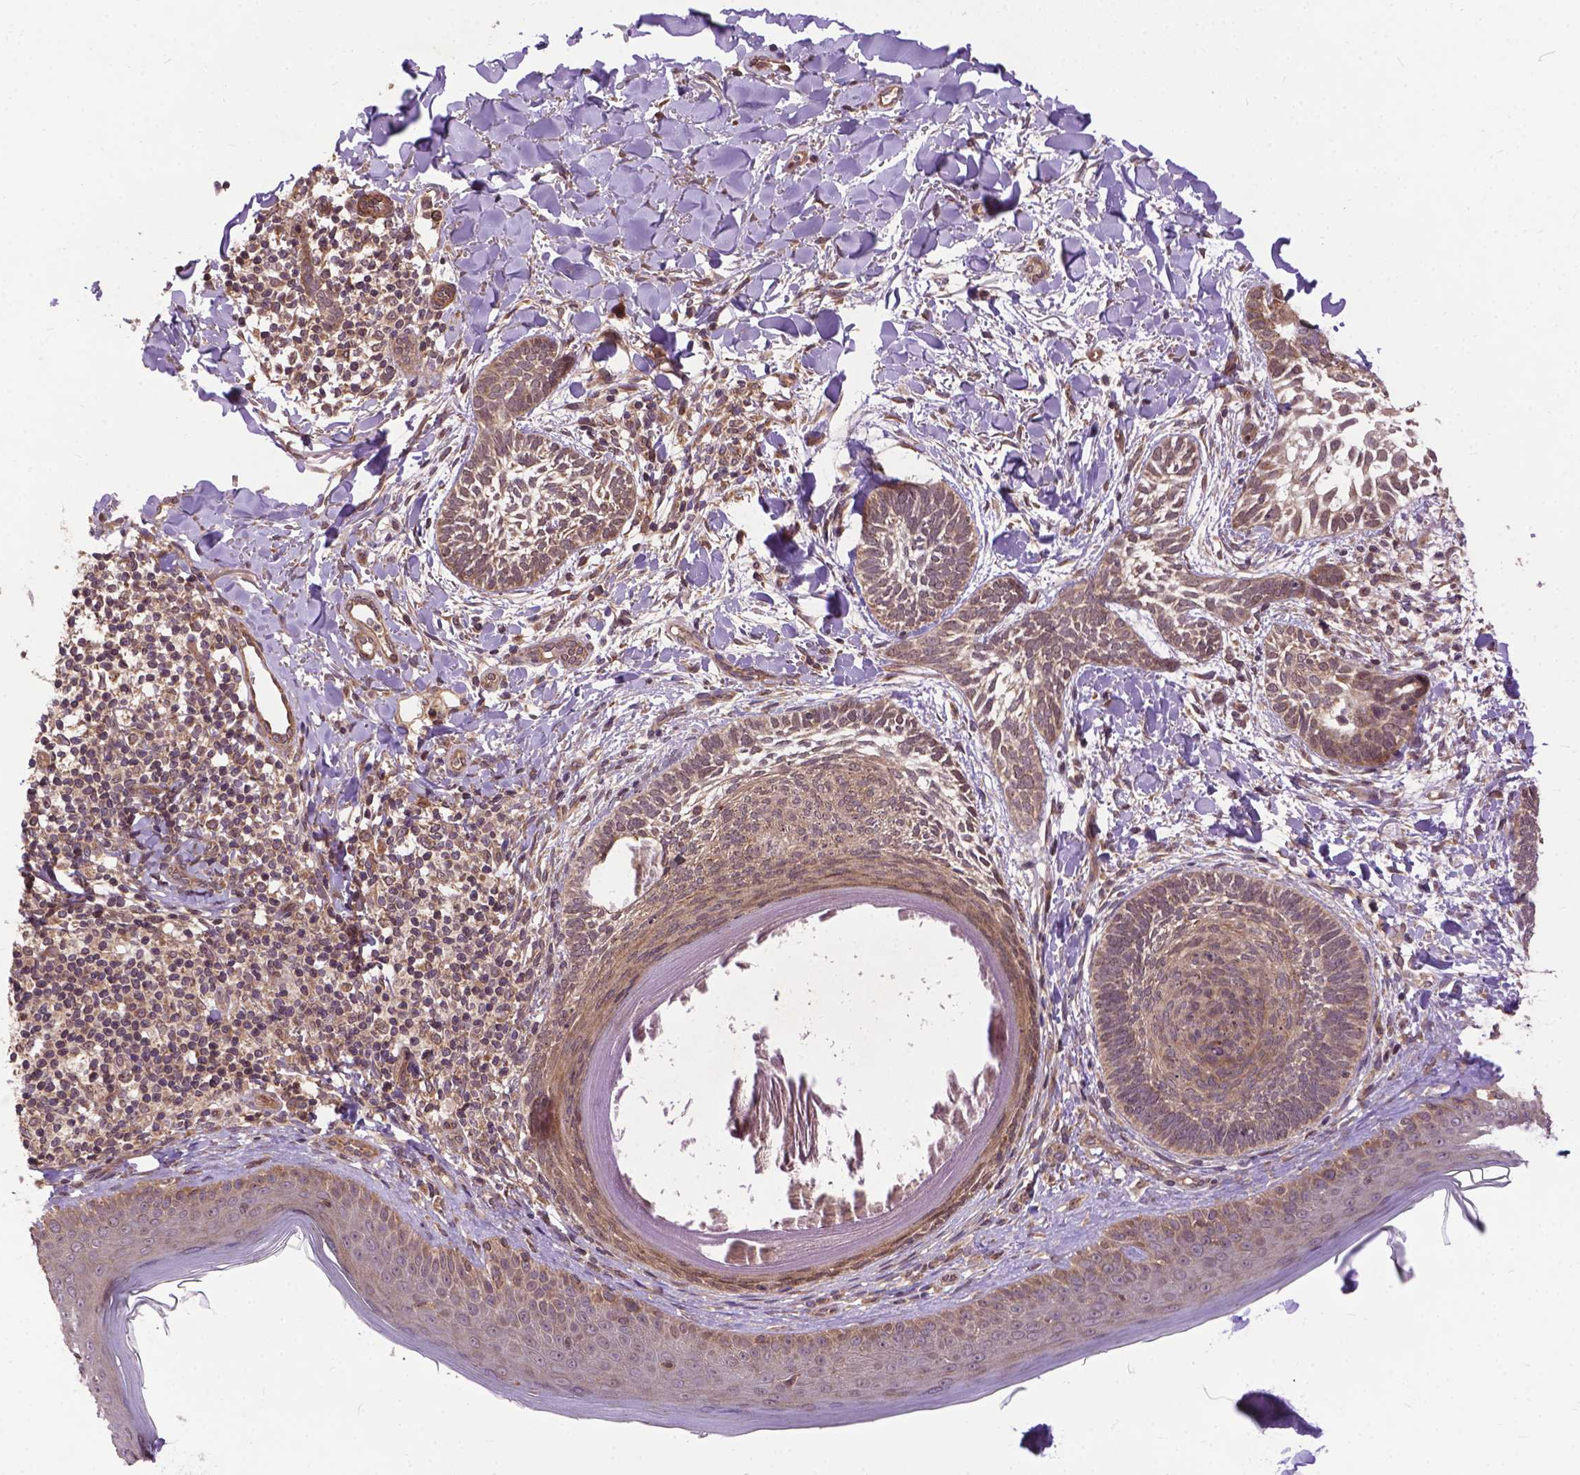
{"staining": {"intensity": "moderate", "quantity": ">75%", "location": "cytoplasmic/membranous"}, "tissue": "skin cancer", "cell_type": "Tumor cells", "image_type": "cancer", "snomed": [{"axis": "morphology", "description": "Normal tissue, NOS"}, {"axis": "morphology", "description": "Basal cell carcinoma"}, {"axis": "topography", "description": "Skin"}], "caption": "Human skin cancer (basal cell carcinoma) stained with a protein marker exhibits moderate staining in tumor cells.", "gene": "ZNF616", "patient": {"sex": "male", "age": 46}}